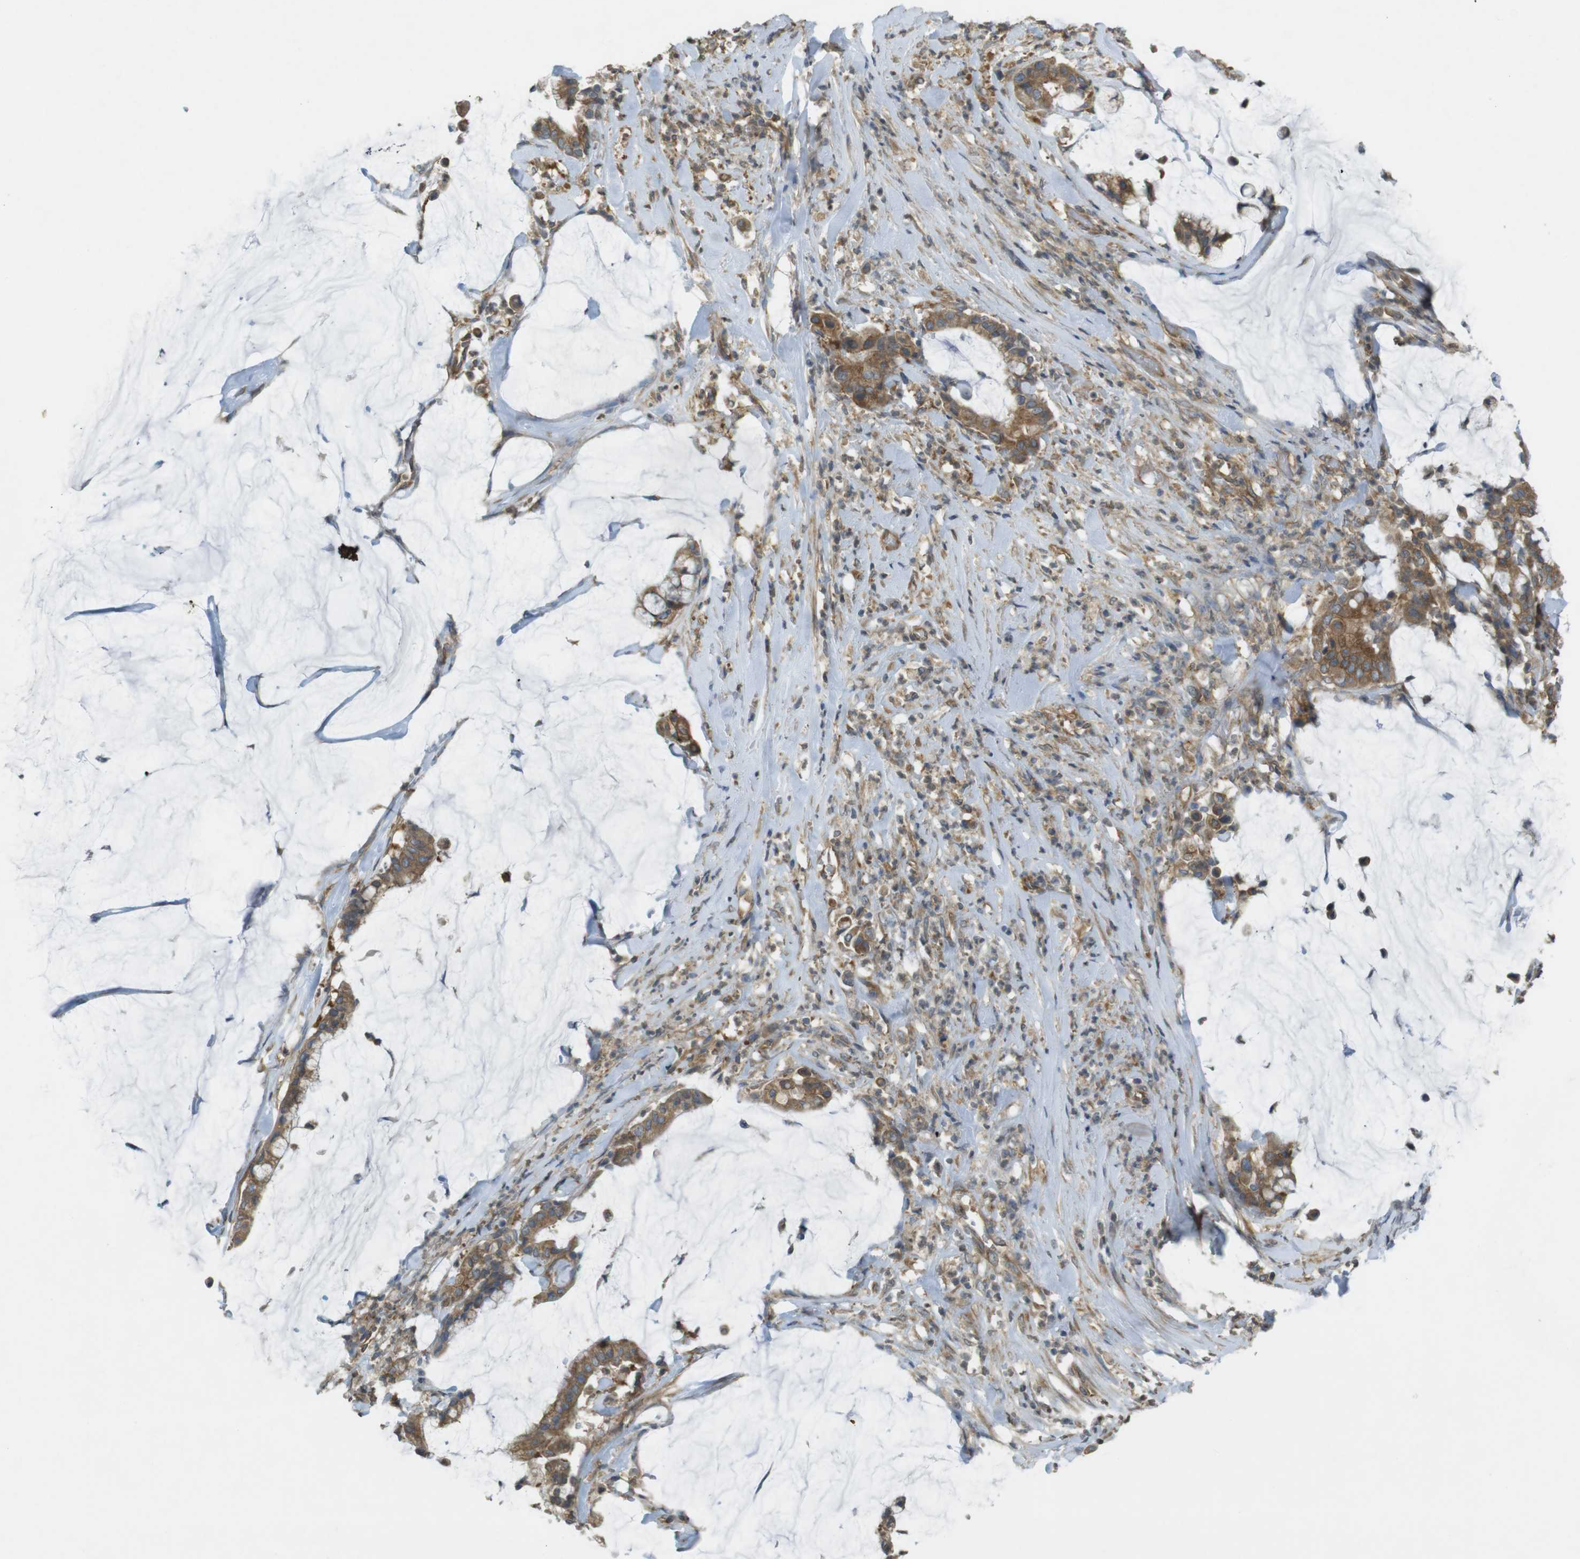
{"staining": {"intensity": "moderate", "quantity": ">75%", "location": "cytoplasmic/membranous"}, "tissue": "pancreatic cancer", "cell_type": "Tumor cells", "image_type": "cancer", "snomed": [{"axis": "morphology", "description": "Adenocarcinoma, NOS"}, {"axis": "topography", "description": "Pancreas"}], "caption": "Brown immunohistochemical staining in human adenocarcinoma (pancreatic) demonstrates moderate cytoplasmic/membranous staining in about >75% of tumor cells.", "gene": "KIF5B", "patient": {"sex": "male", "age": 41}}